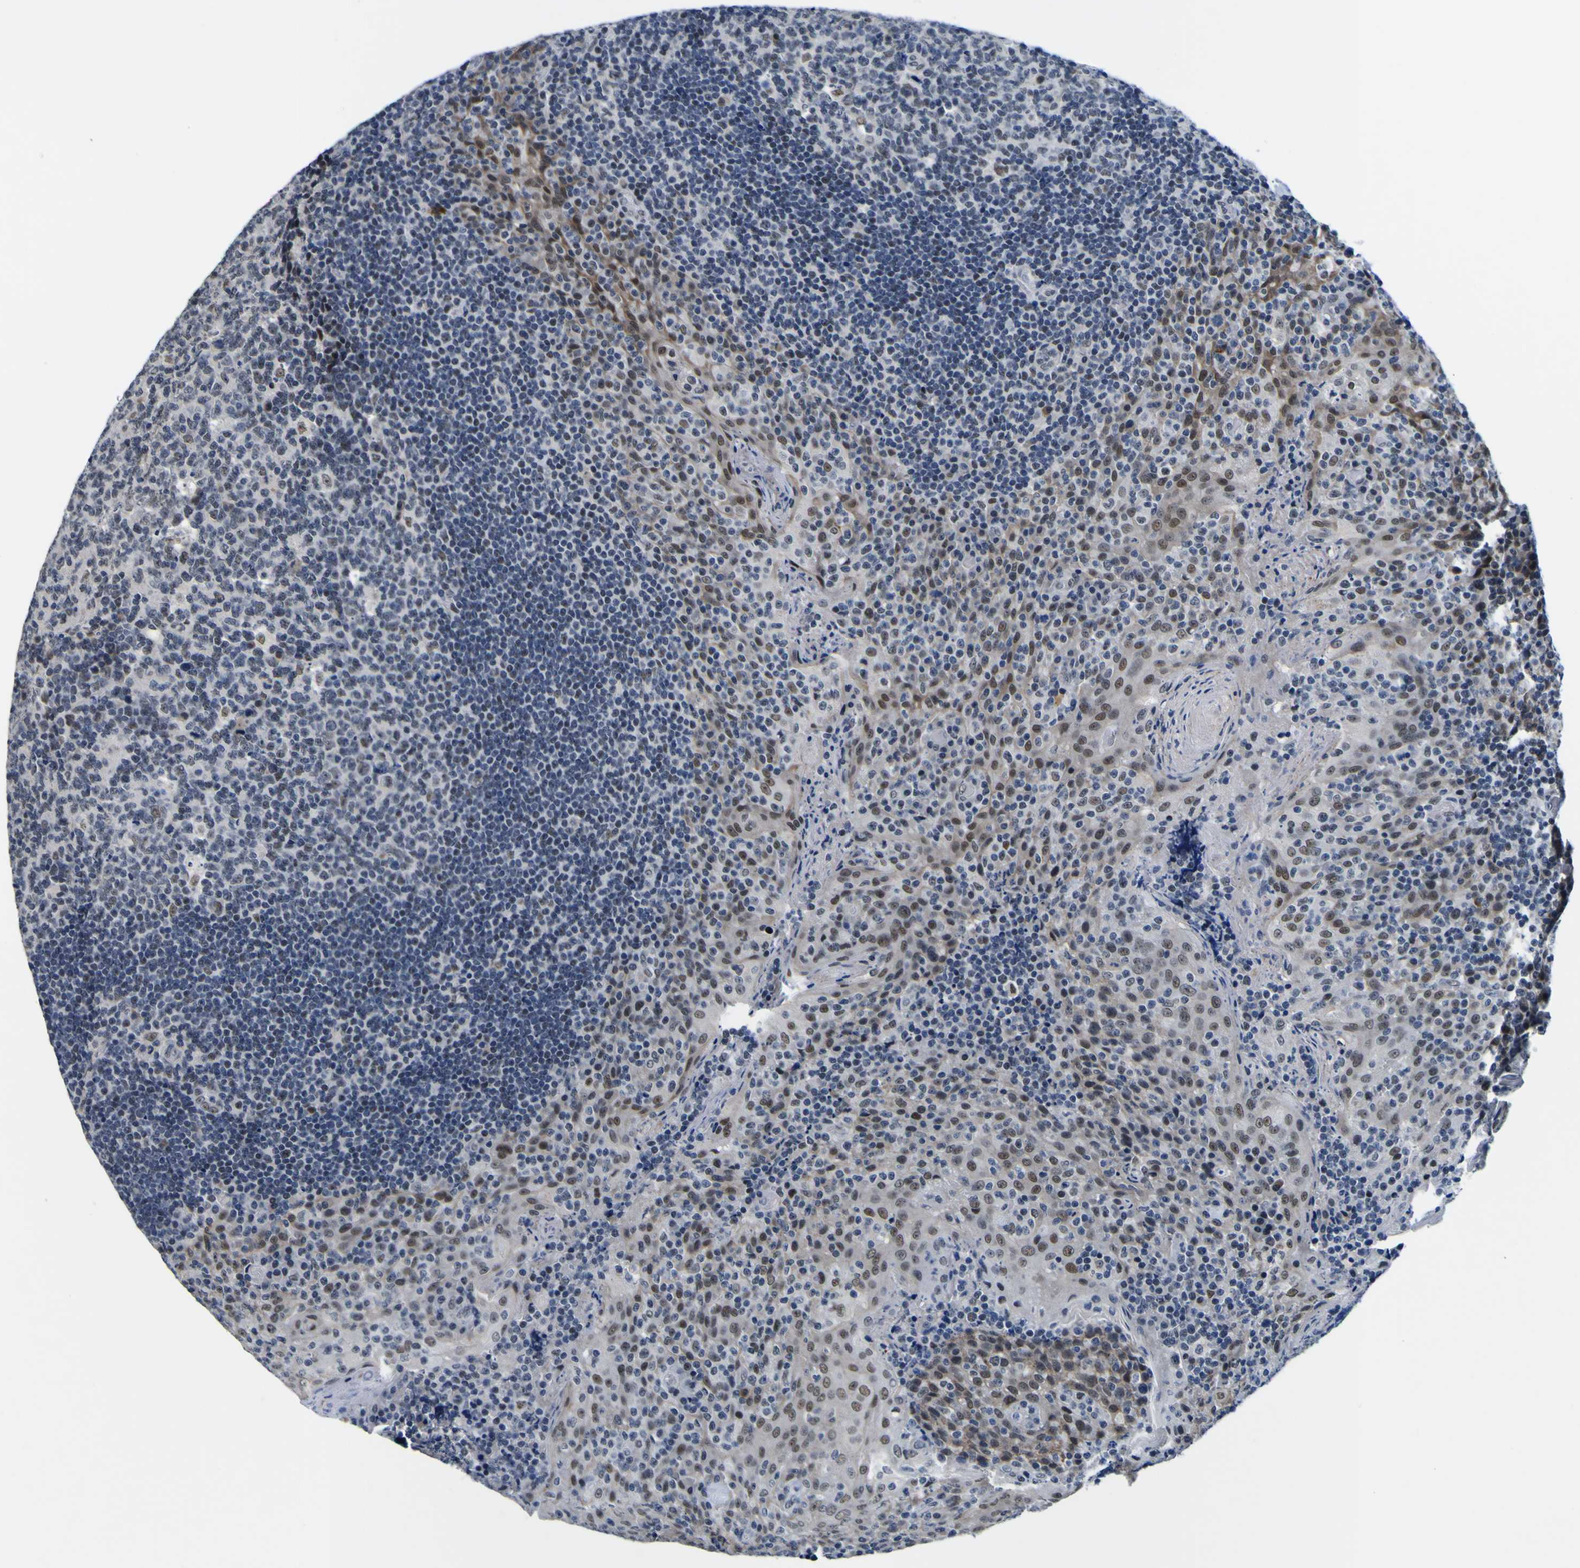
{"staining": {"intensity": "weak", "quantity": "25%-75%", "location": "none"}, "tissue": "tonsil", "cell_type": "Germinal center cells", "image_type": "normal", "snomed": [{"axis": "morphology", "description": "Normal tissue, NOS"}, {"axis": "topography", "description": "Tonsil"}], "caption": "Approximately 25%-75% of germinal center cells in normal human tonsil reveal weak None protein expression as visualized by brown immunohistochemical staining.", "gene": "CUL4B", "patient": {"sex": "male", "age": 17}}